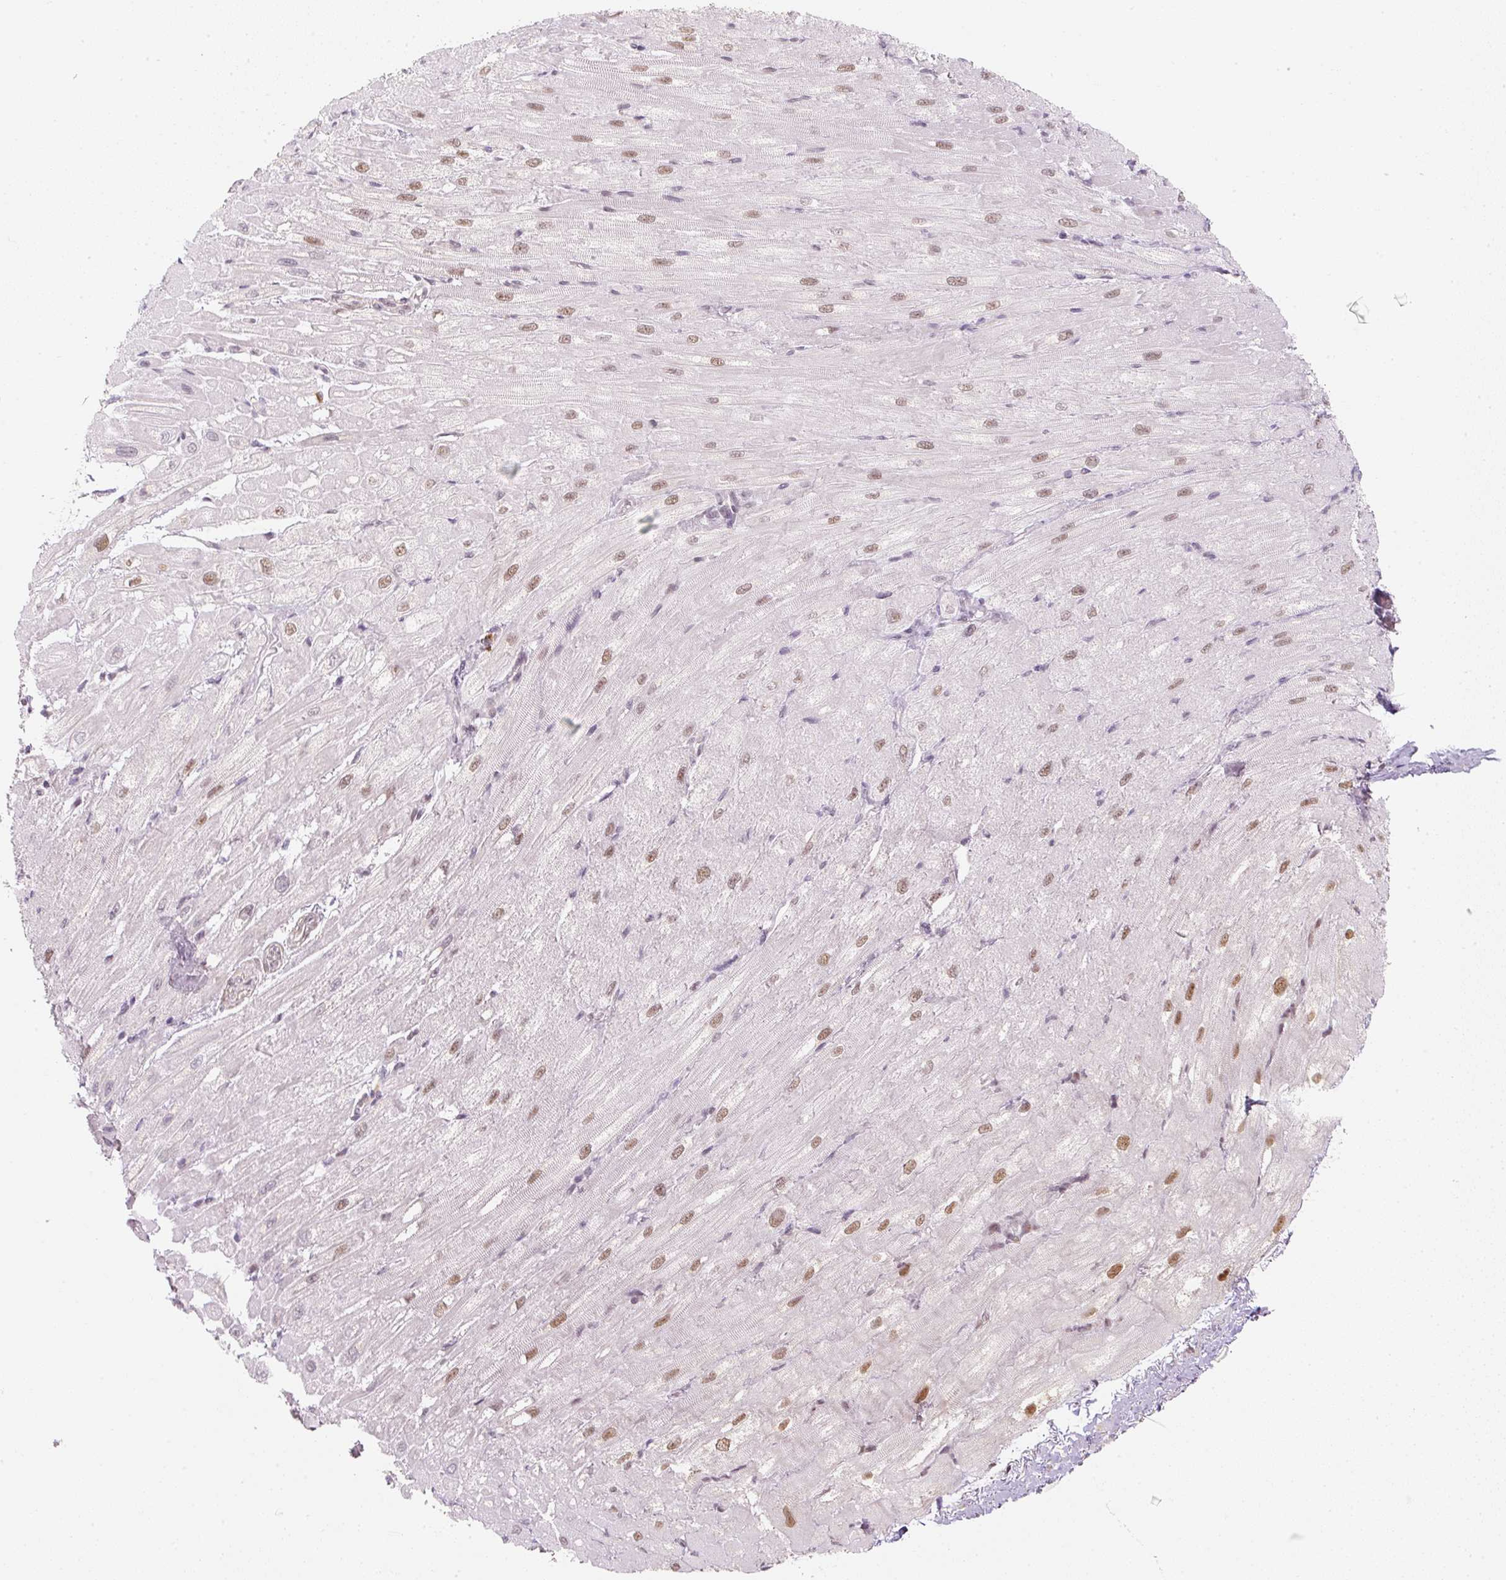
{"staining": {"intensity": "moderate", "quantity": "25%-75%", "location": "cytoplasmic/membranous,nuclear"}, "tissue": "heart muscle", "cell_type": "Cardiomyocytes", "image_type": "normal", "snomed": [{"axis": "morphology", "description": "Normal tissue, NOS"}, {"axis": "topography", "description": "Heart"}], "caption": "Heart muscle stained with DAB IHC displays medium levels of moderate cytoplasmic/membranous,nuclear expression in about 25%-75% of cardiomyocytes.", "gene": "U2AF2", "patient": {"sex": "male", "age": 62}}